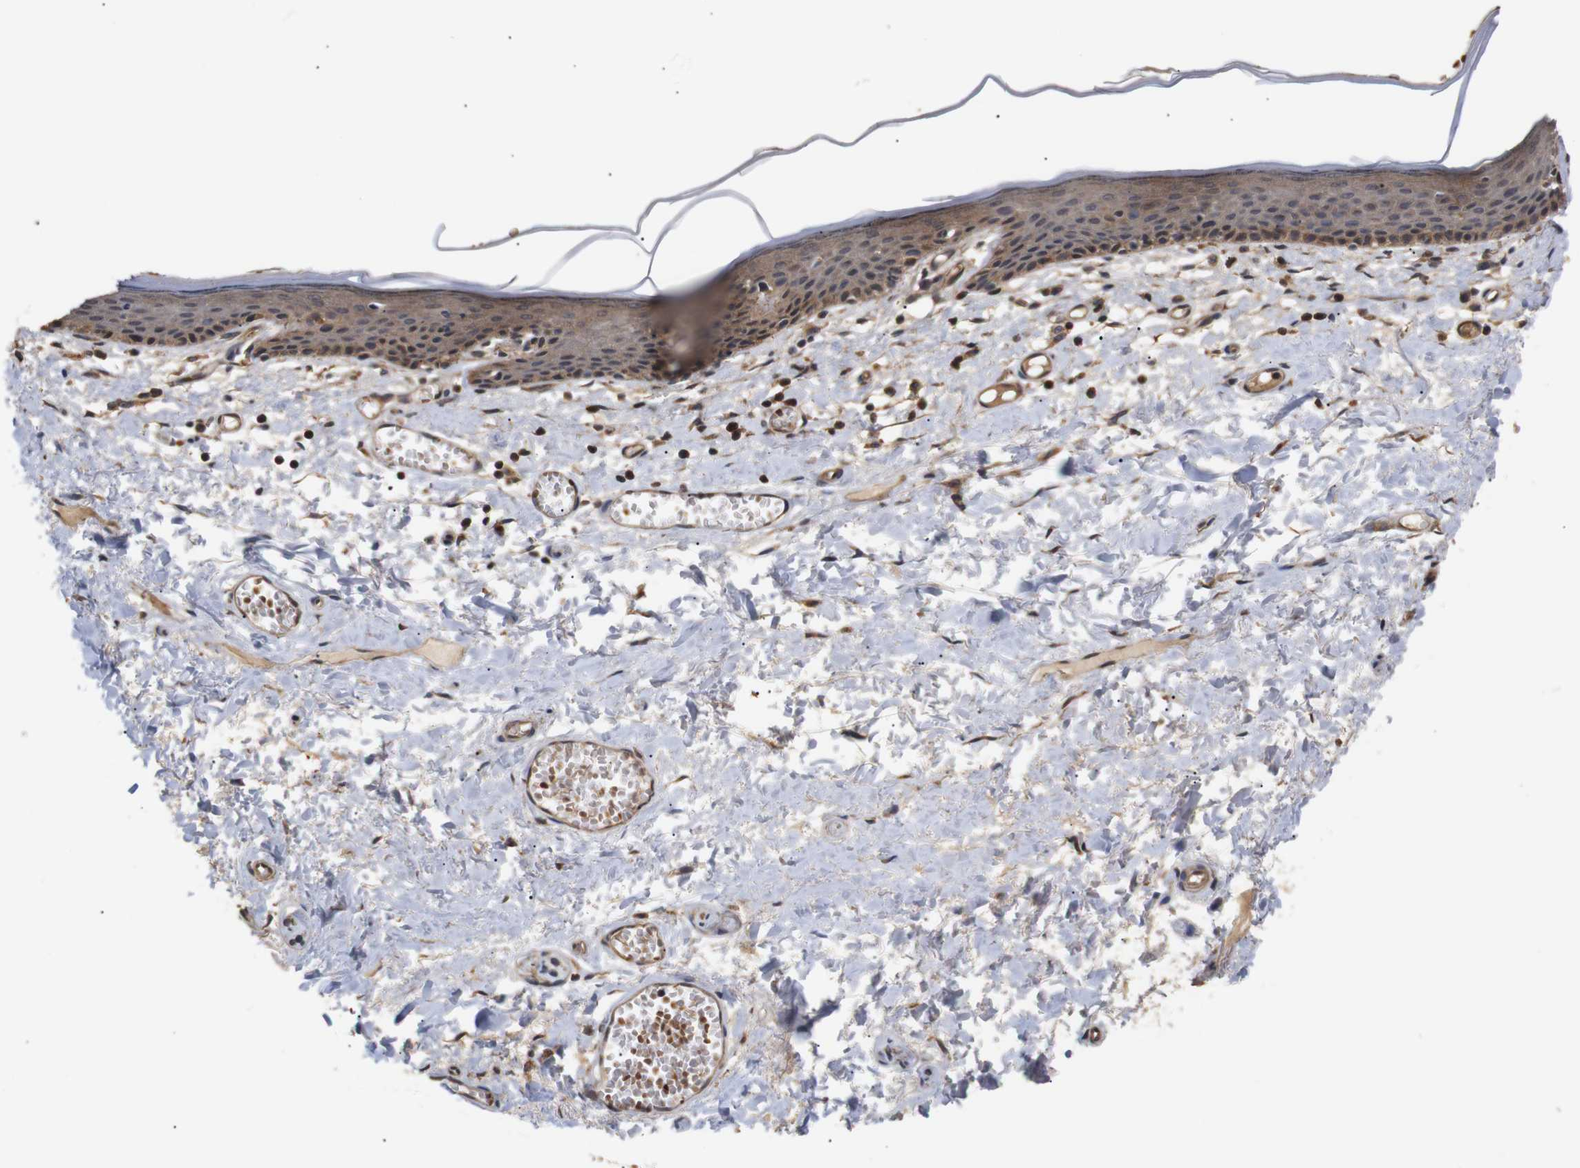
{"staining": {"intensity": "moderate", "quantity": ">75%", "location": "cytoplasmic/membranous"}, "tissue": "skin", "cell_type": "Epidermal cells", "image_type": "normal", "snomed": [{"axis": "morphology", "description": "Normal tissue, NOS"}, {"axis": "topography", "description": "Vulva"}], "caption": "IHC photomicrograph of benign skin stained for a protein (brown), which reveals medium levels of moderate cytoplasmic/membranous staining in about >75% of epidermal cells.", "gene": "DDR1", "patient": {"sex": "female", "age": 54}}